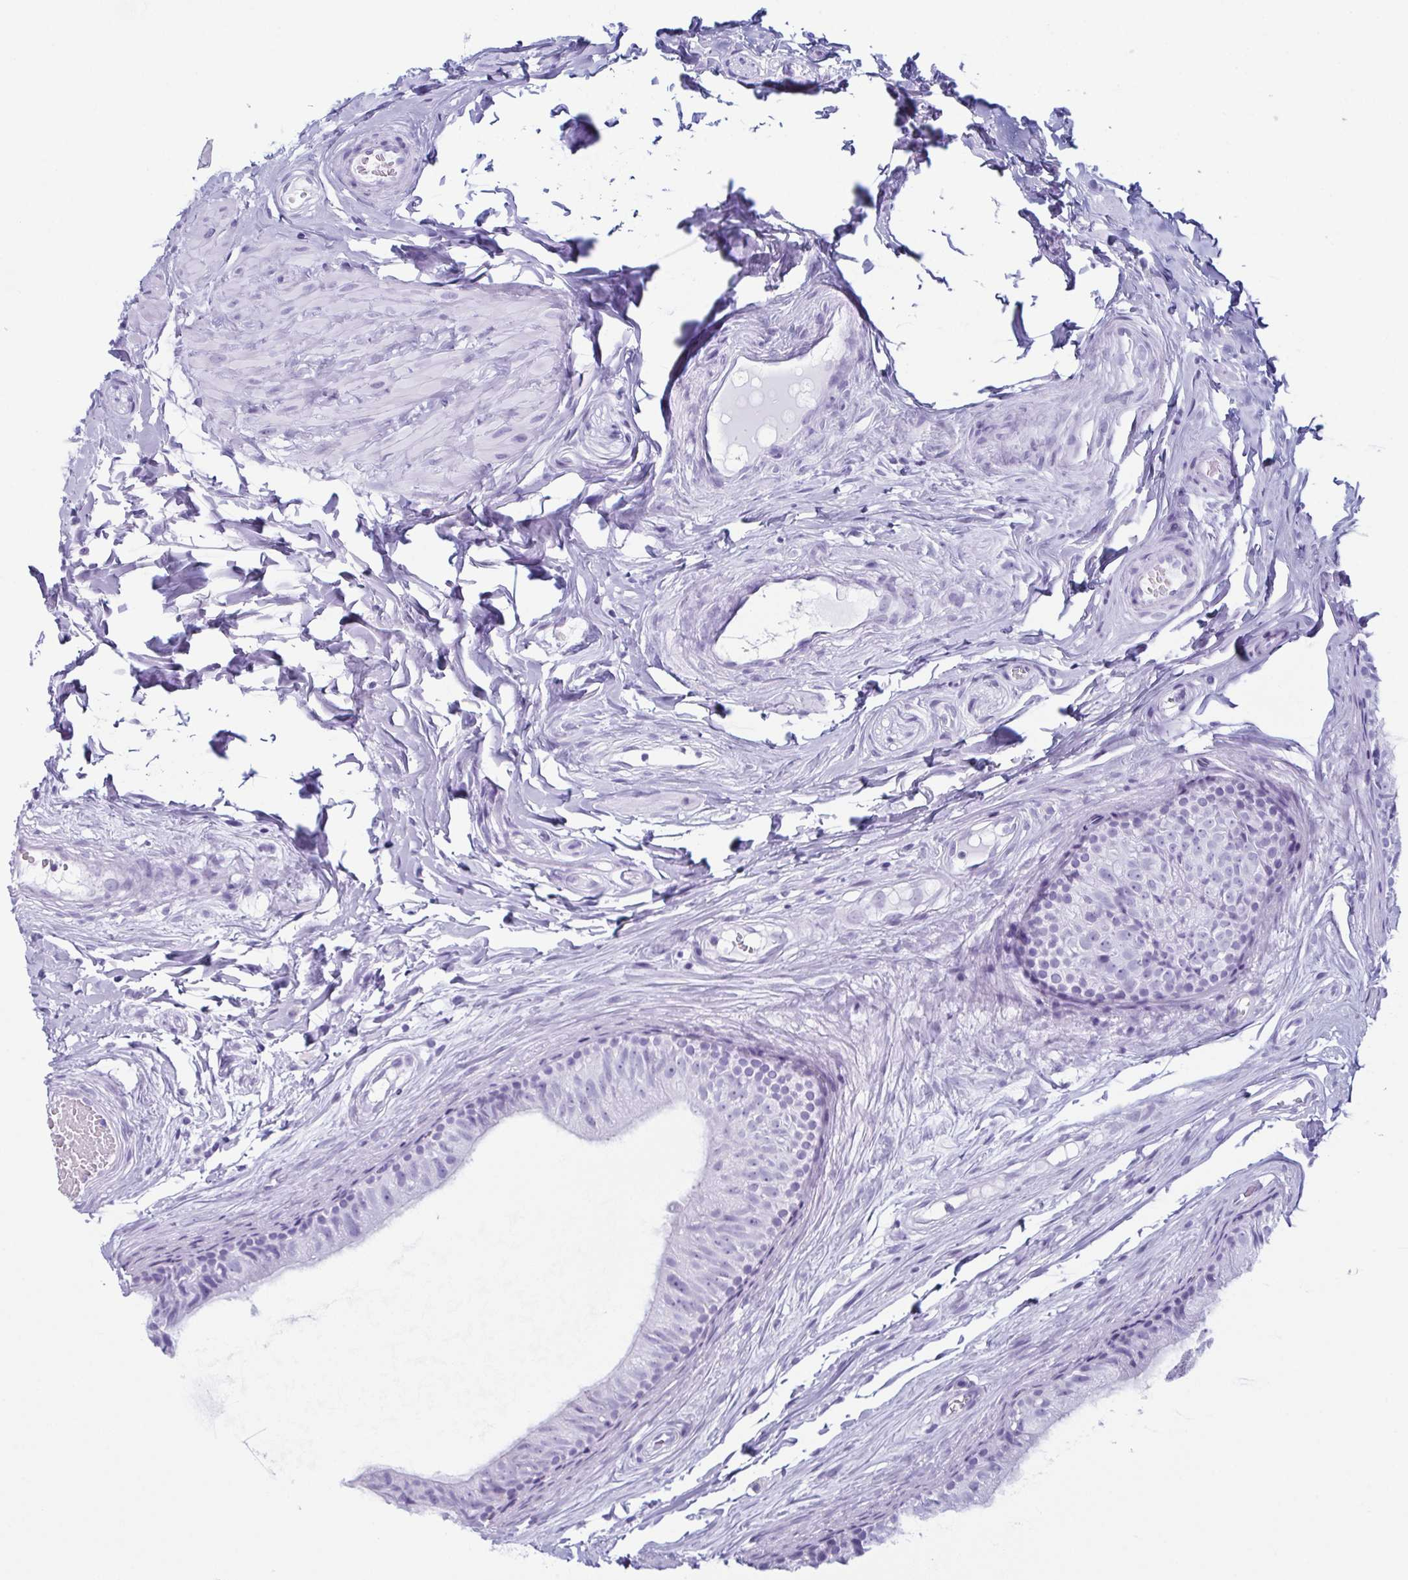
{"staining": {"intensity": "negative", "quantity": "none", "location": "none"}, "tissue": "epididymis", "cell_type": "Glandular cells", "image_type": "normal", "snomed": [{"axis": "morphology", "description": "Normal tissue, NOS"}, {"axis": "topography", "description": "Epididymis"}], "caption": "Histopathology image shows no protein staining in glandular cells of benign epididymis.", "gene": "ENKUR", "patient": {"sex": "male", "age": 45}}